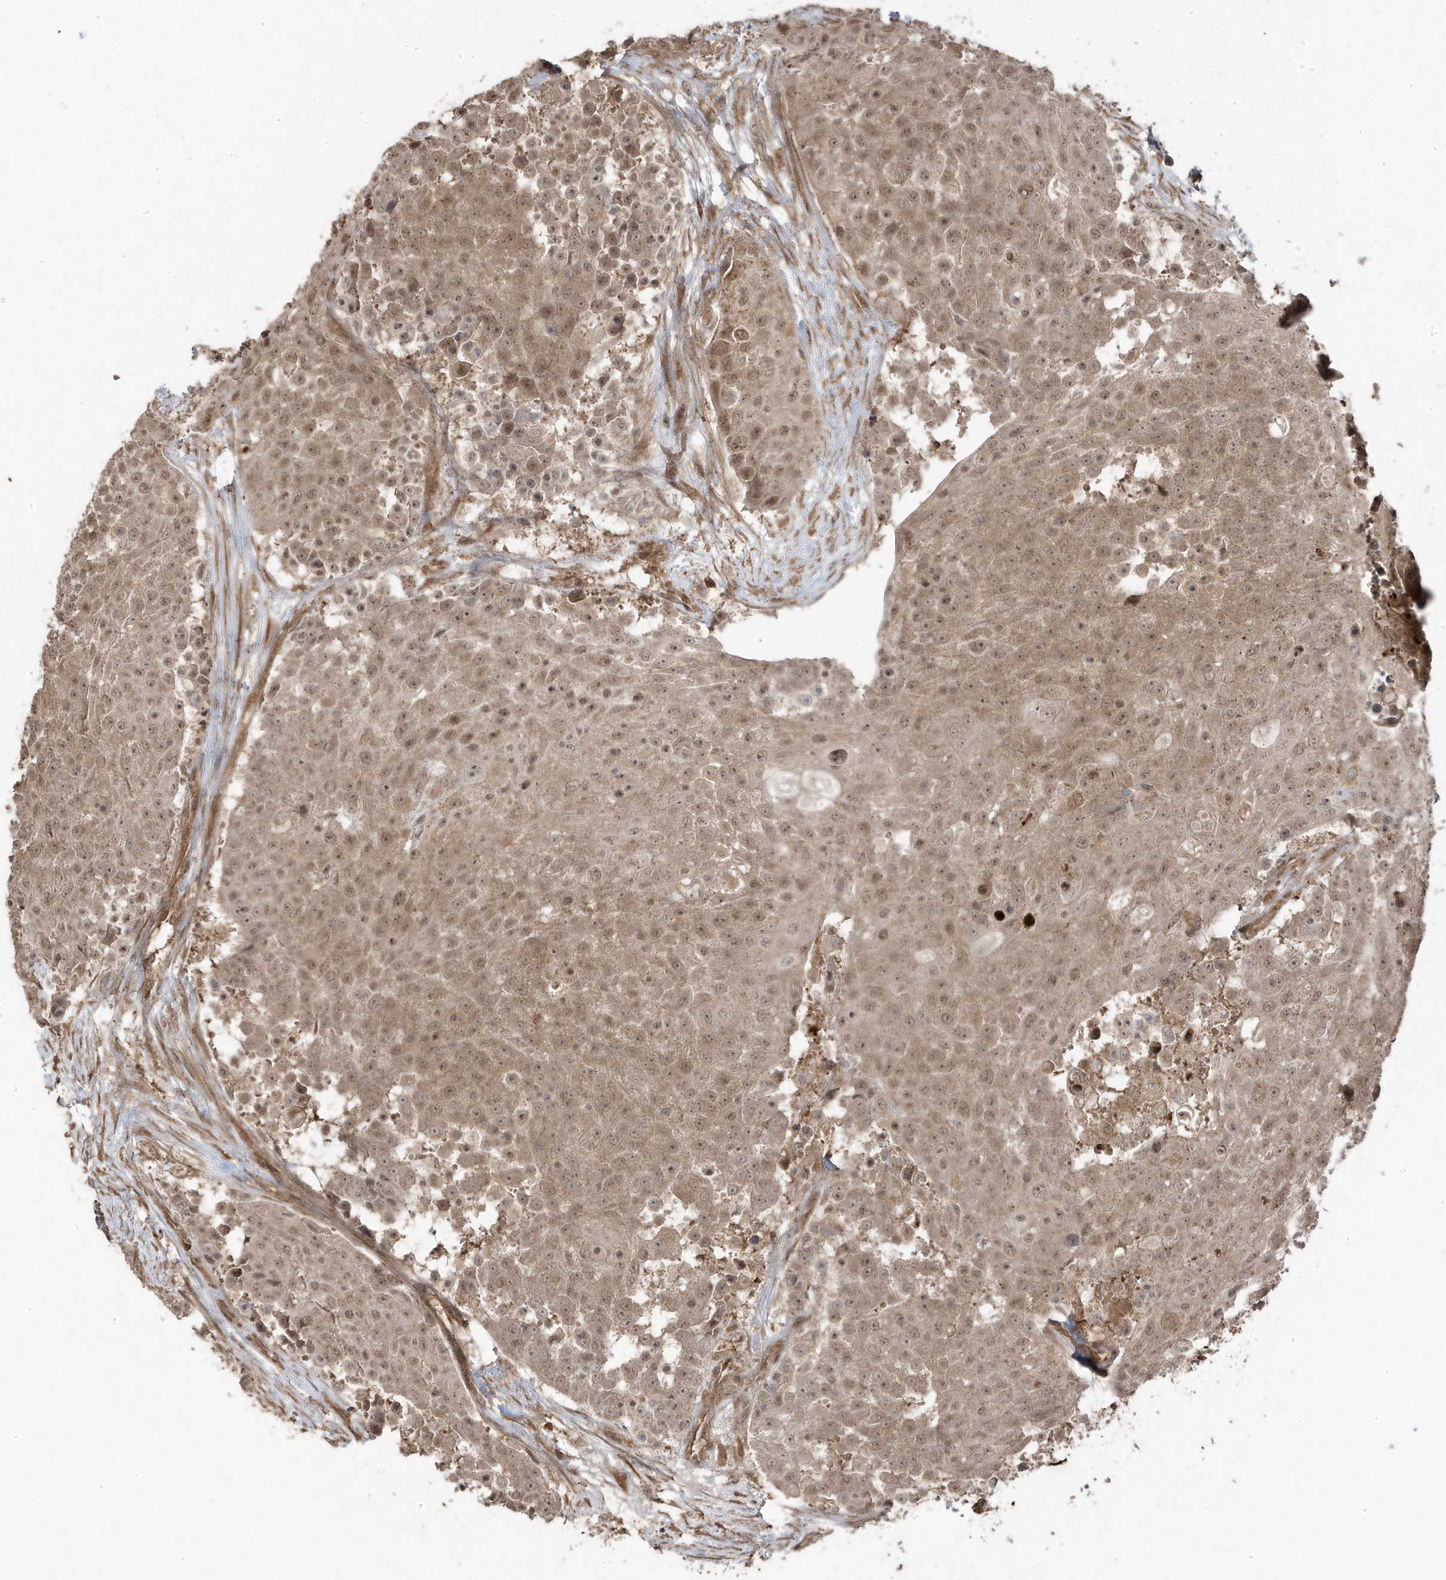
{"staining": {"intensity": "weak", "quantity": ">75%", "location": "cytoplasmic/membranous,nuclear"}, "tissue": "urothelial cancer", "cell_type": "Tumor cells", "image_type": "cancer", "snomed": [{"axis": "morphology", "description": "Urothelial carcinoma, High grade"}, {"axis": "topography", "description": "Urinary bladder"}], "caption": "An image of urothelial cancer stained for a protein exhibits weak cytoplasmic/membranous and nuclear brown staining in tumor cells.", "gene": "ASAP1", "patient": {"sex": "female", "age": 63}}